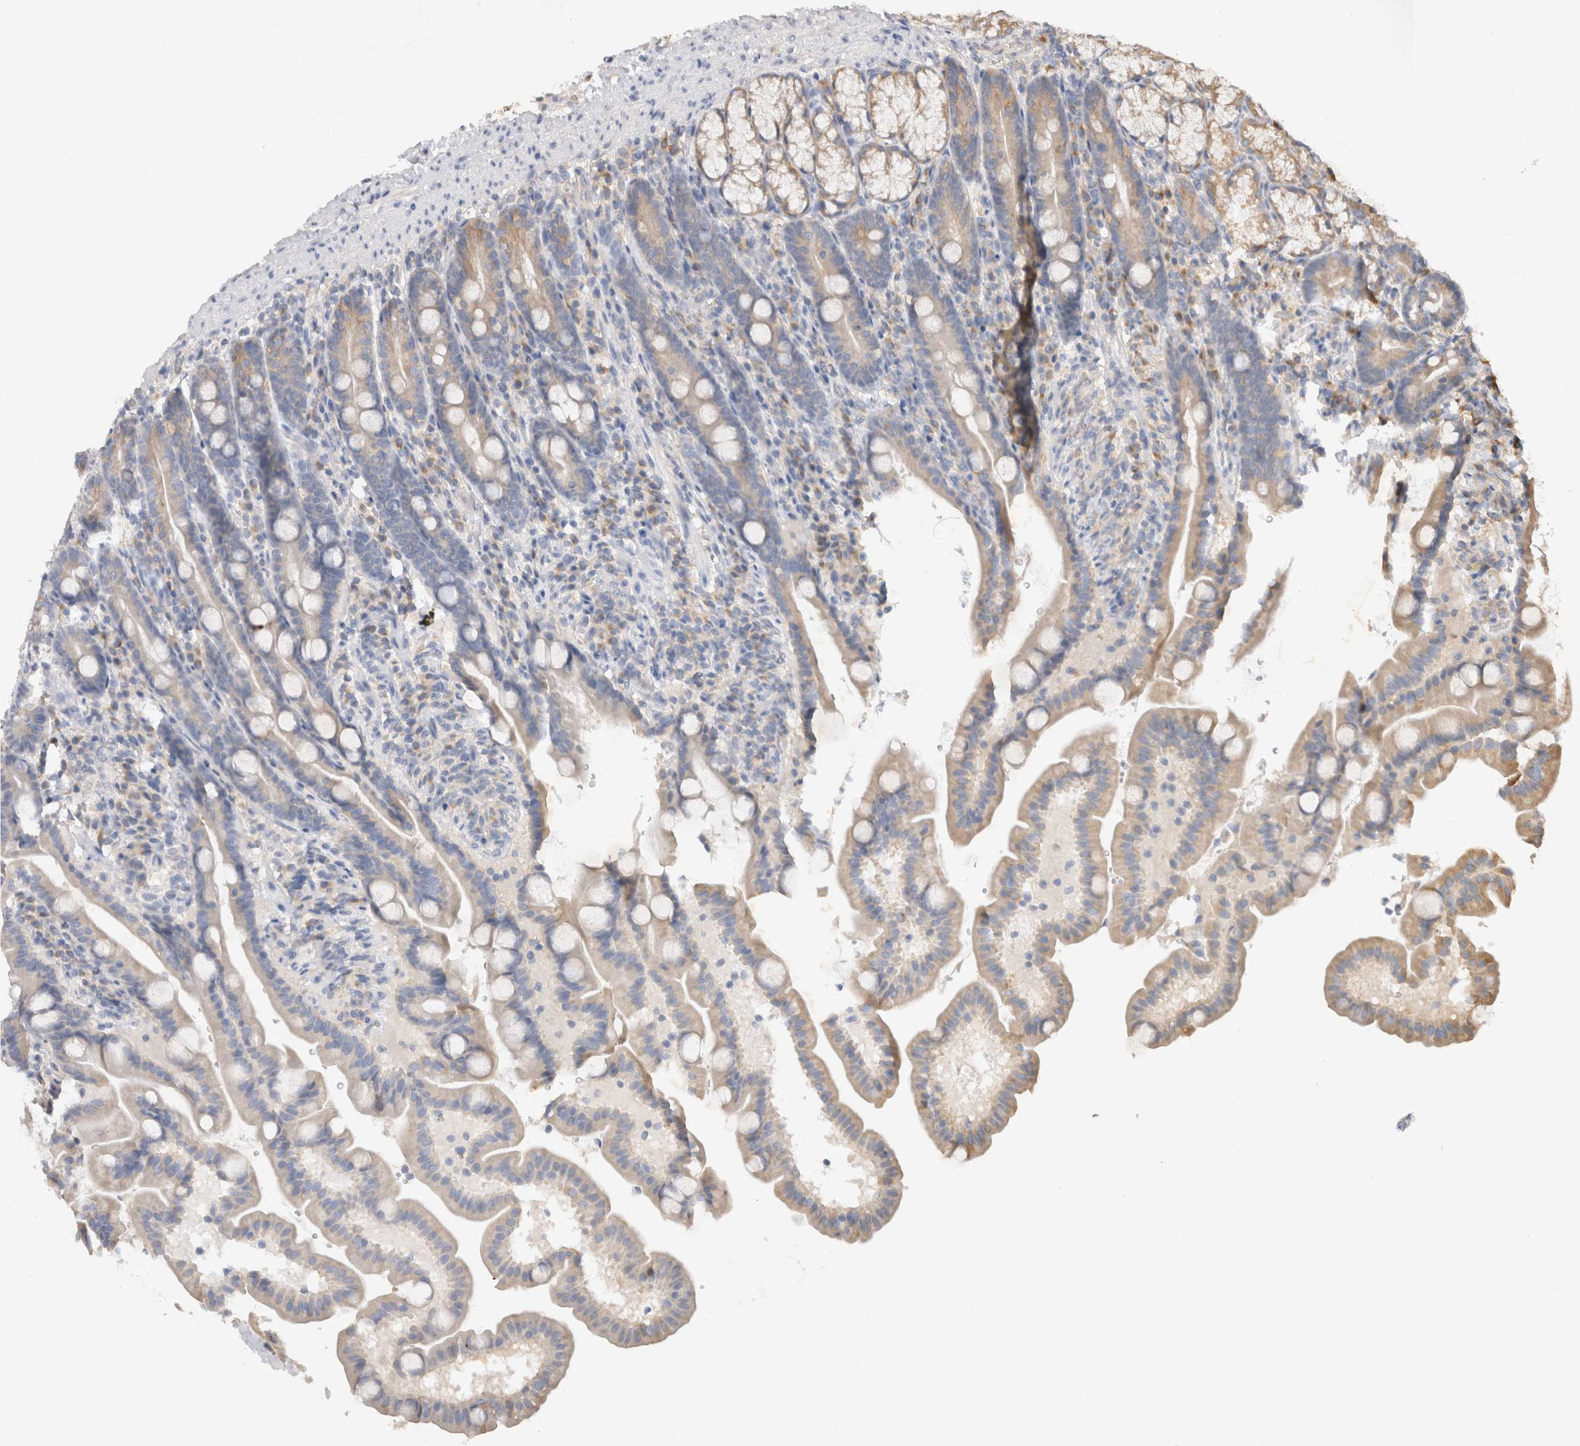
{"staining": {"intensity": "weak", "quantity": ">75%", "location": "cytoplasmic/membranous"}, "tissue": "duodenum", "cell_type": "Glandular cells", "image_type": "normal", "snomed": [{"axis": "morphology", "description": "Normal tissue, NOS"}, {"axis": "topography", "description": "Duodenum"}], "caption": "Glandular cells reveal weak cytoplasmic/membranous staining in about >75% of cells in normal duodenum. The protein is stained brown, and the nuclei are stained in blue (DAB (3,3'-diaminobenzidine) IHC with brightfield microscopy, high magnification).", "gene": "GAS1", "patient": {"sex": "male", "age": 54}}